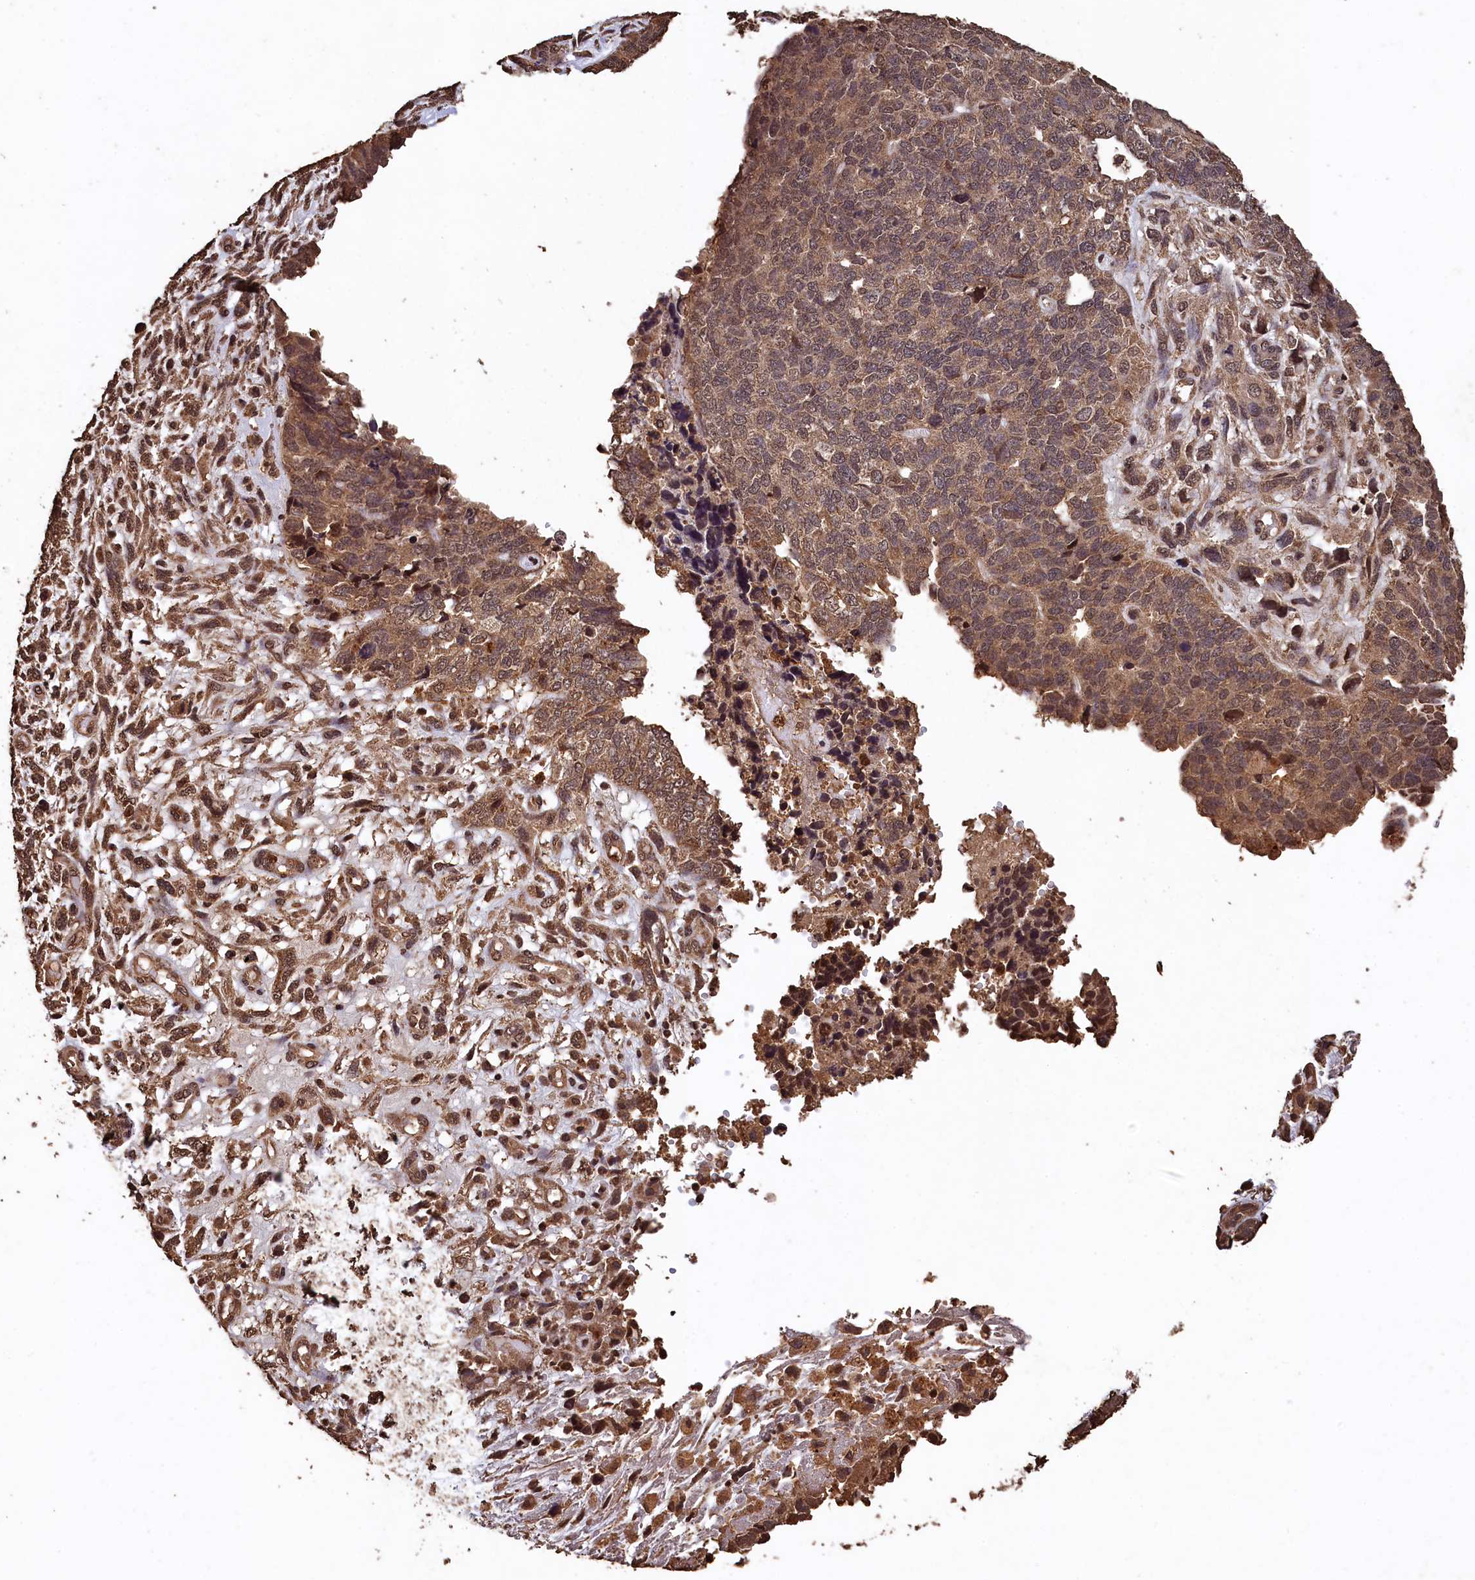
{"staining": {"intensity": "moderate", "quantity": "25%-75%", "location": "cytoplasmic/membranous,nuclear"}, "tissue": "cervical cancer", "cell_type": "Tumor cells", "image_type": "cancer", "snomed": [{"axis": "morphology", "description": "Squamous cell carcinoma, NOS"}, {"axis": "topography", "description": "Cervix"}], "caption": "Moderate cytoplasmic/membranous and nuclear positivity for a protein is seen in about 25%-75% of tumor cells of cervical cancer (squamous cell carcinoma) using immunohistochemistry (IHC).", "gene": "CEP57L1", "patient": {"sex": "female", "age": 63}}